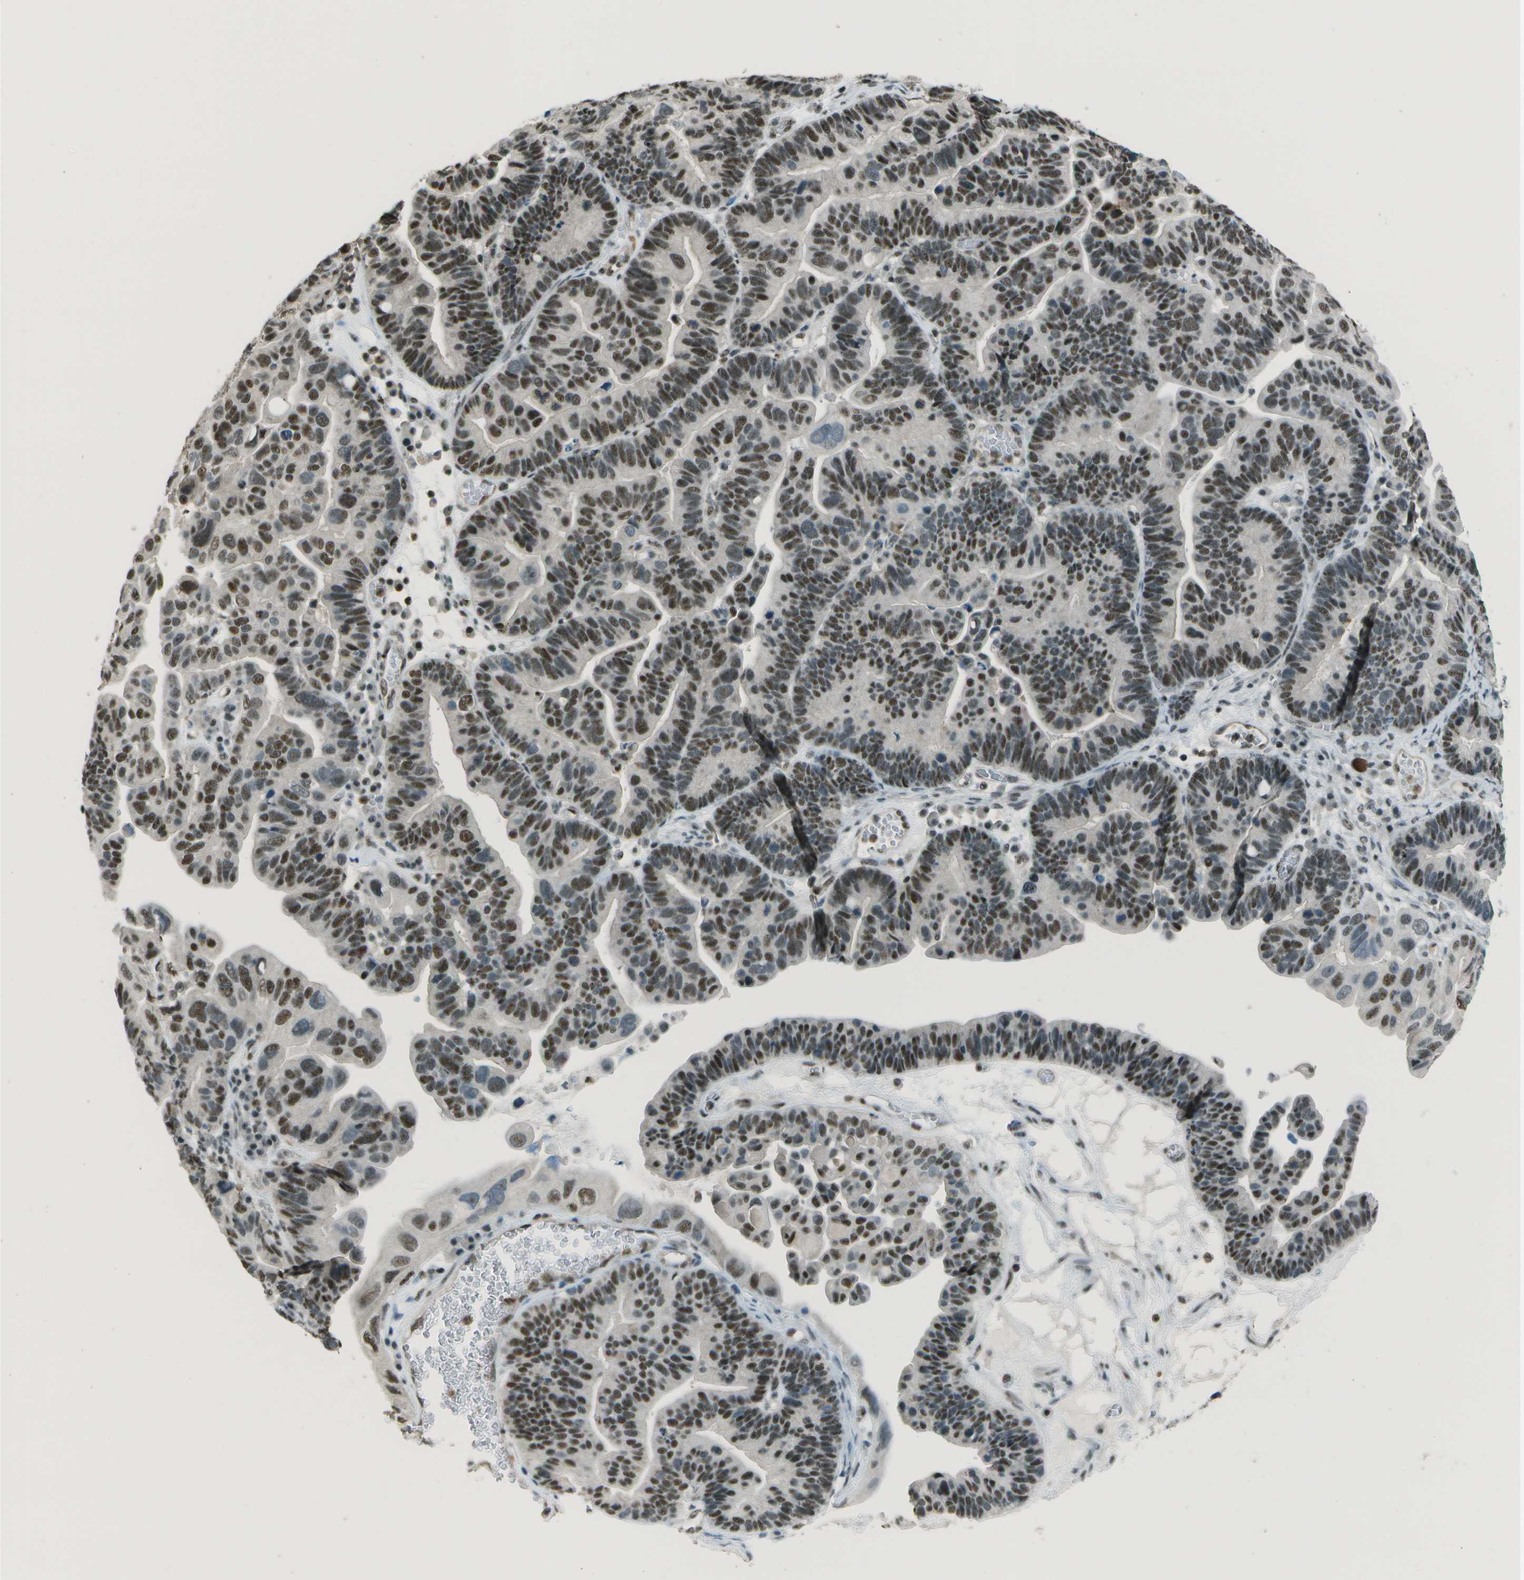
{"staining": {"intensity": "moderate", "quantity": ">75%", "location": "nuclear"}, "tissue": "ovarian cancer", "cell_type": "Tumor cells", "image_type": "cancer", "snomed": [{"axis": "morphology", "description": "Cystadenocarcinoma, serous, NOS"}, {"axis": "topography", "description": "Ovary"}], "caption": "Immunohistochemistry (IHC) photomicrograph of human ovarian cancer stained for a protein (brown), which displays medium levels of moderate nuclear staining in about >75% of tumor cells.", "gene": "DEPDC1", "patient": {"sex": "female", "age": 56}}